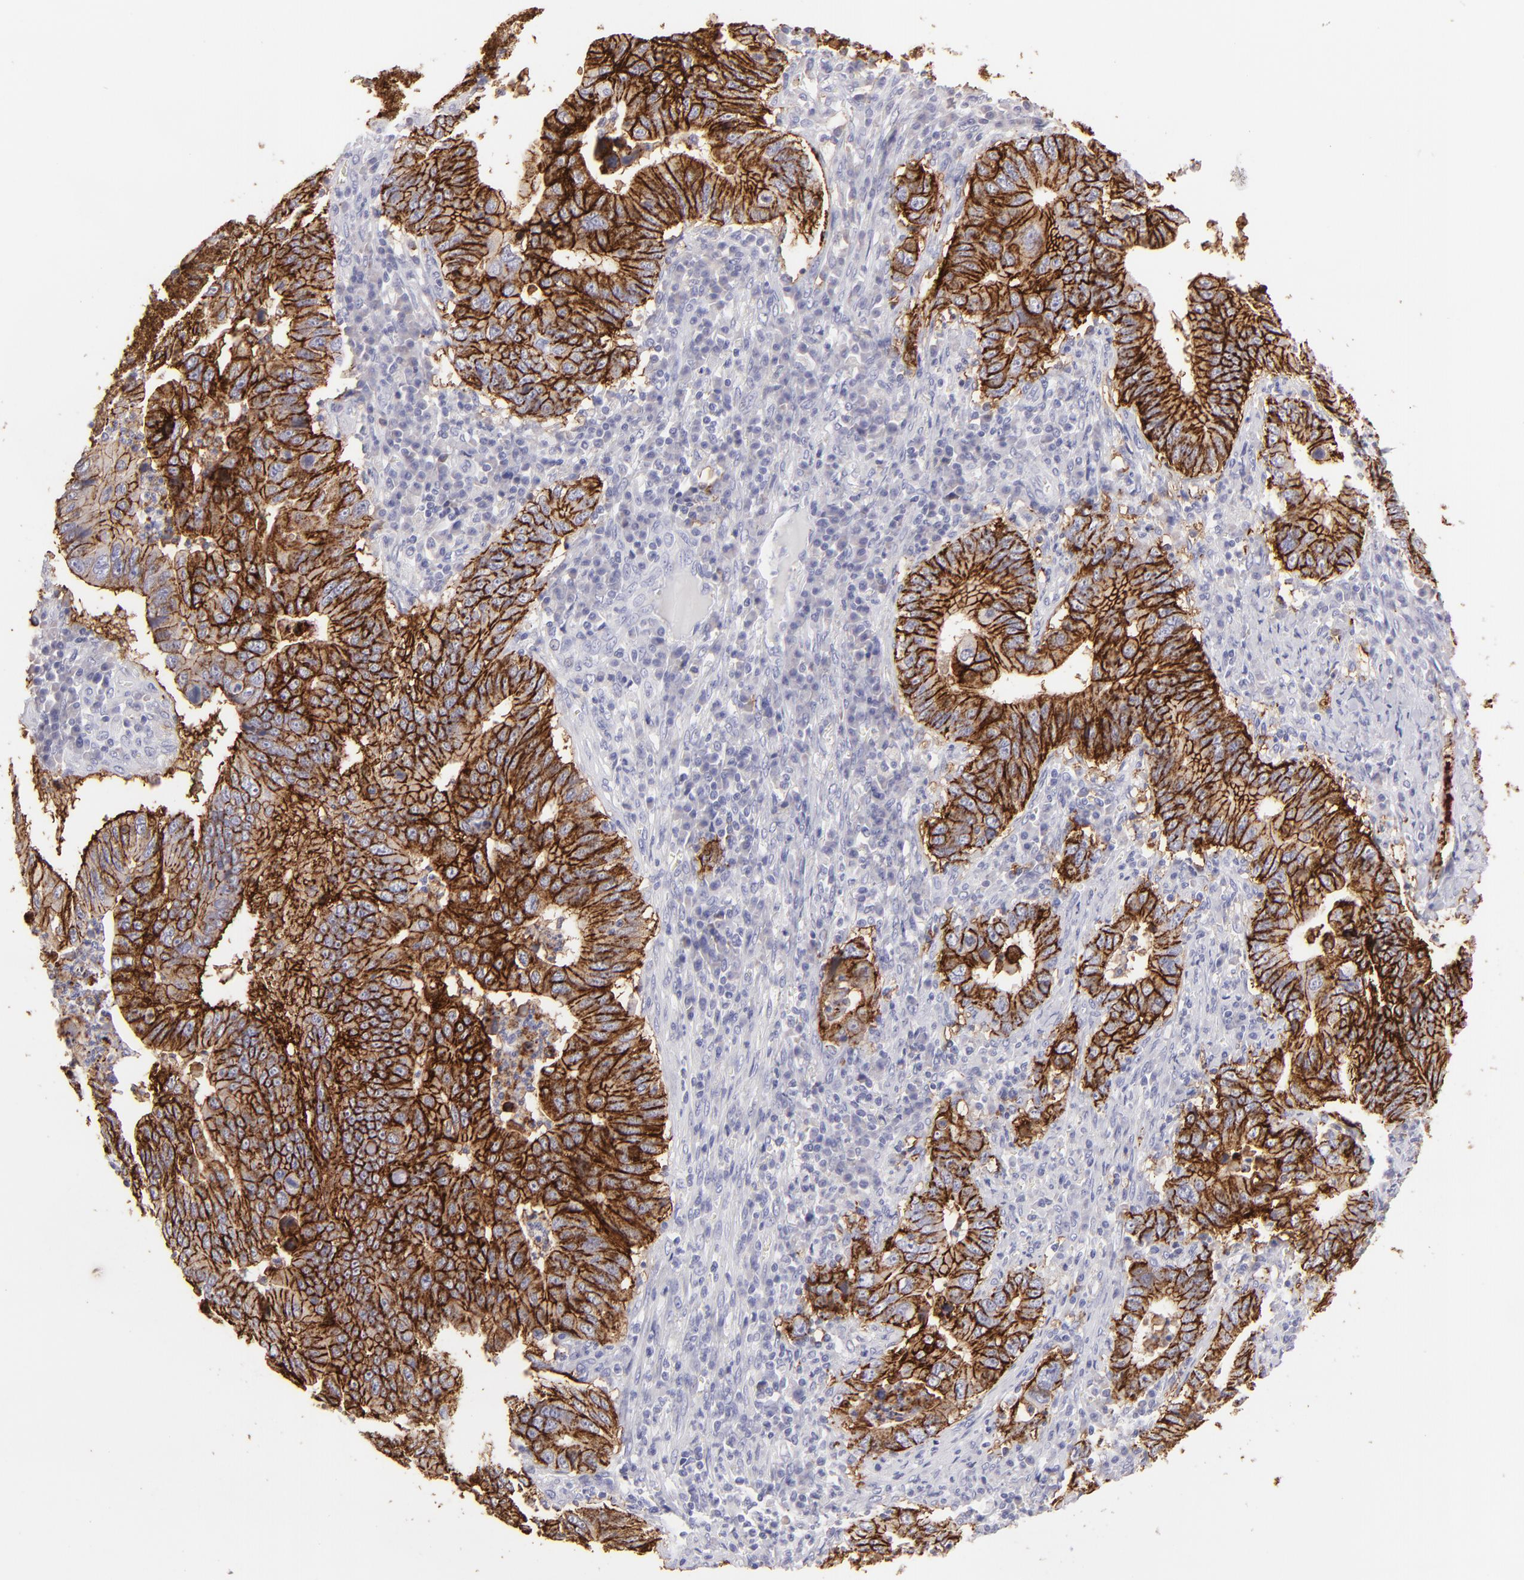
{"staining": {"intensity": "strong", "quantity": ">75%", "location": "cytoplasmic/membranous"}, "tissue": "stomach cancer", "cell_type": "Tumor cells", "image_type": "cancer", "snomed": [{"axis": "morphology", "description": "Adenocarcinoma, NOS"}, {"axis": "topography", "description": "Stomach, upper"}], "caption": "Stomach cancer (adenocarcinoma) tissue displays strong cytoplasmic/membranous expression in about >75% of tumor cells", "gene": "CLDN4", "patient": {"sex": "male", "age": 63}}